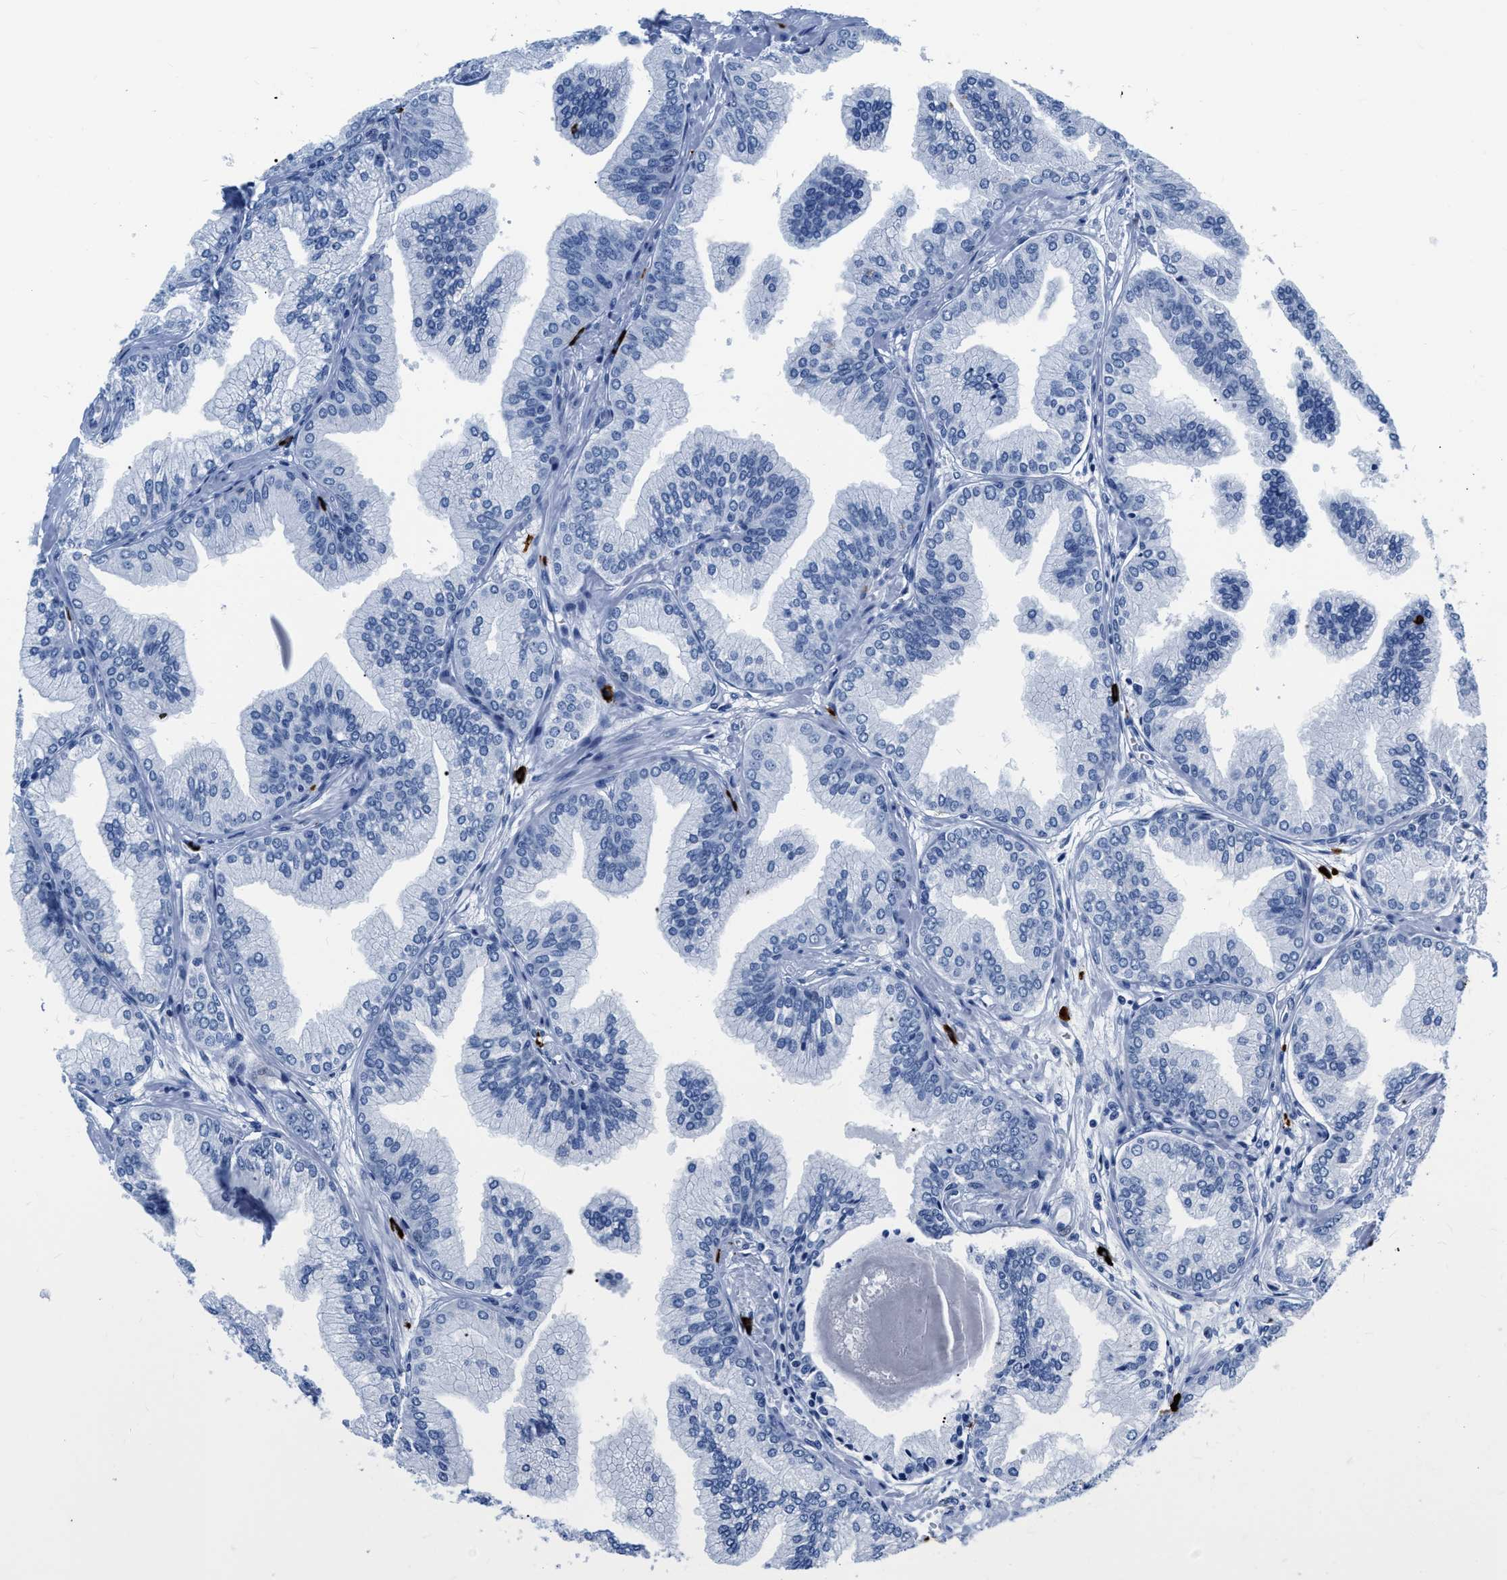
{"staining": {"intensity": "negative", "quantity": "none", "location": "none"}, "tissue": "prostate cancer", "cell_type": "Tumor cells", "image_type": "cancer", "snomed": [{"axis": "morphology", "description": "Adenocarcinoma, Low grade"}, {"axis": "topography", "description": "Prostate"}], "caption": "High magnification brightfield microscopy of prostate adenocarcinoma (low-grade) stained with DAB (brown) and counterstained with hematoxylin (blue): tumor cells show no significant expression.", "gene": "CER1", "patient": {"sex": "male", "age": 52}}